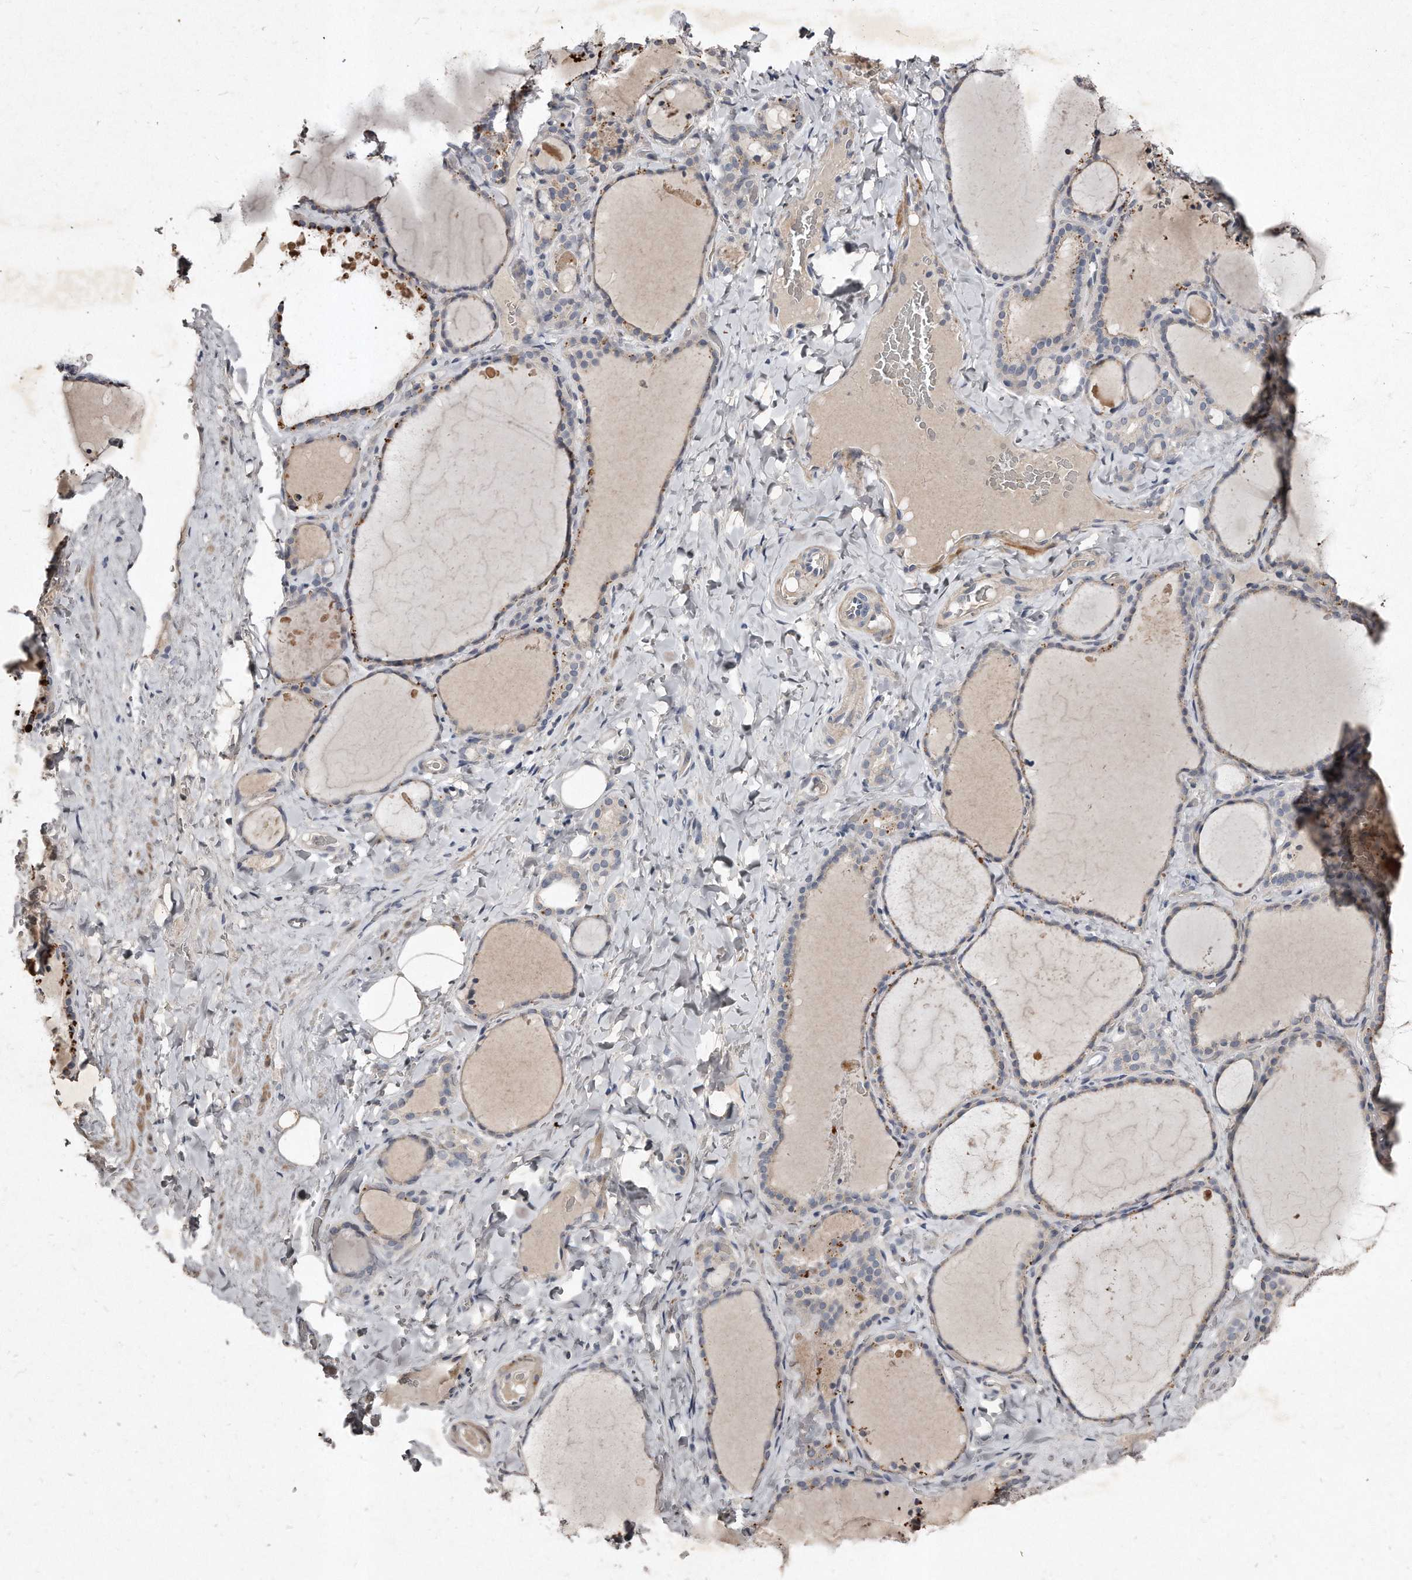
{"staining": {"intensity": "moderate", "quantity": "<25%", "location": "cytoplasmic/membranous"}, "tissue": "thyroid gland", "cell_type": "Glandular cells", "image_type": "normal", "snomed": [{"axis": "morphology", "description": "Normal tissue, NOS"}, {"axis": "topography", "description": "Thyroid gland"}], "caption": "Thyroid gland stained with DAB immunohistochemistry (IHC) exhibits low levels of moderate cytoplasmic/membranous staining in about <25% of glandular cells.", "gene": "TECR", "patient": {"sex": "female", "age": 22}}